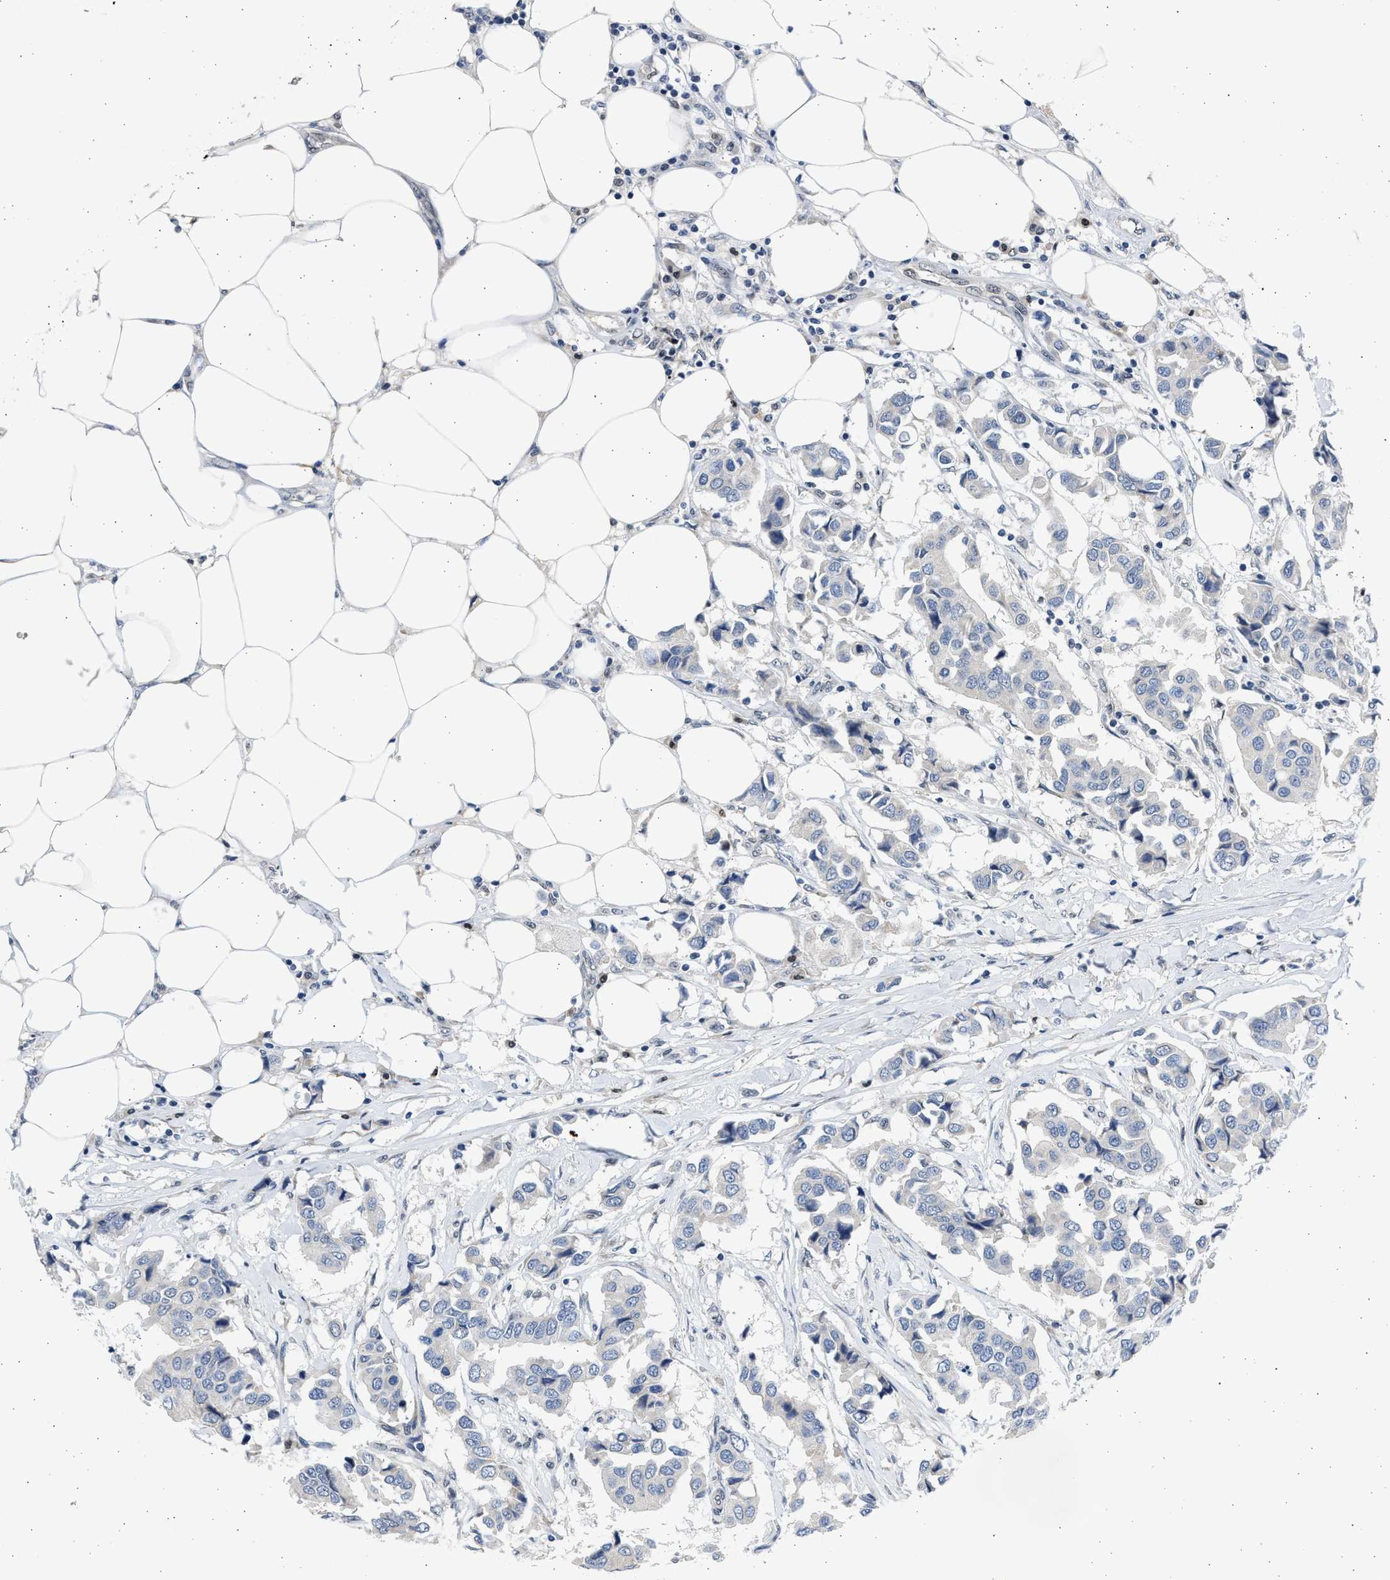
{"staining": {"intensity": "negative", "quantity": "none", "location": "none"}, "tissue": "breast cancer", "cell_type": "Tumor cells", "image_type": "cancer", "snomed": [{"axis": "morphology", "description": "Duct carcinoma"}, {"axis": "topography", "description": "Breast"}], "caption": "The histopathology image shows no significant expression in tumor cells of breast invasive ductal carcinoma.", "gene": "HMGN3", "patient": {"sex": "female", "age": 80}}